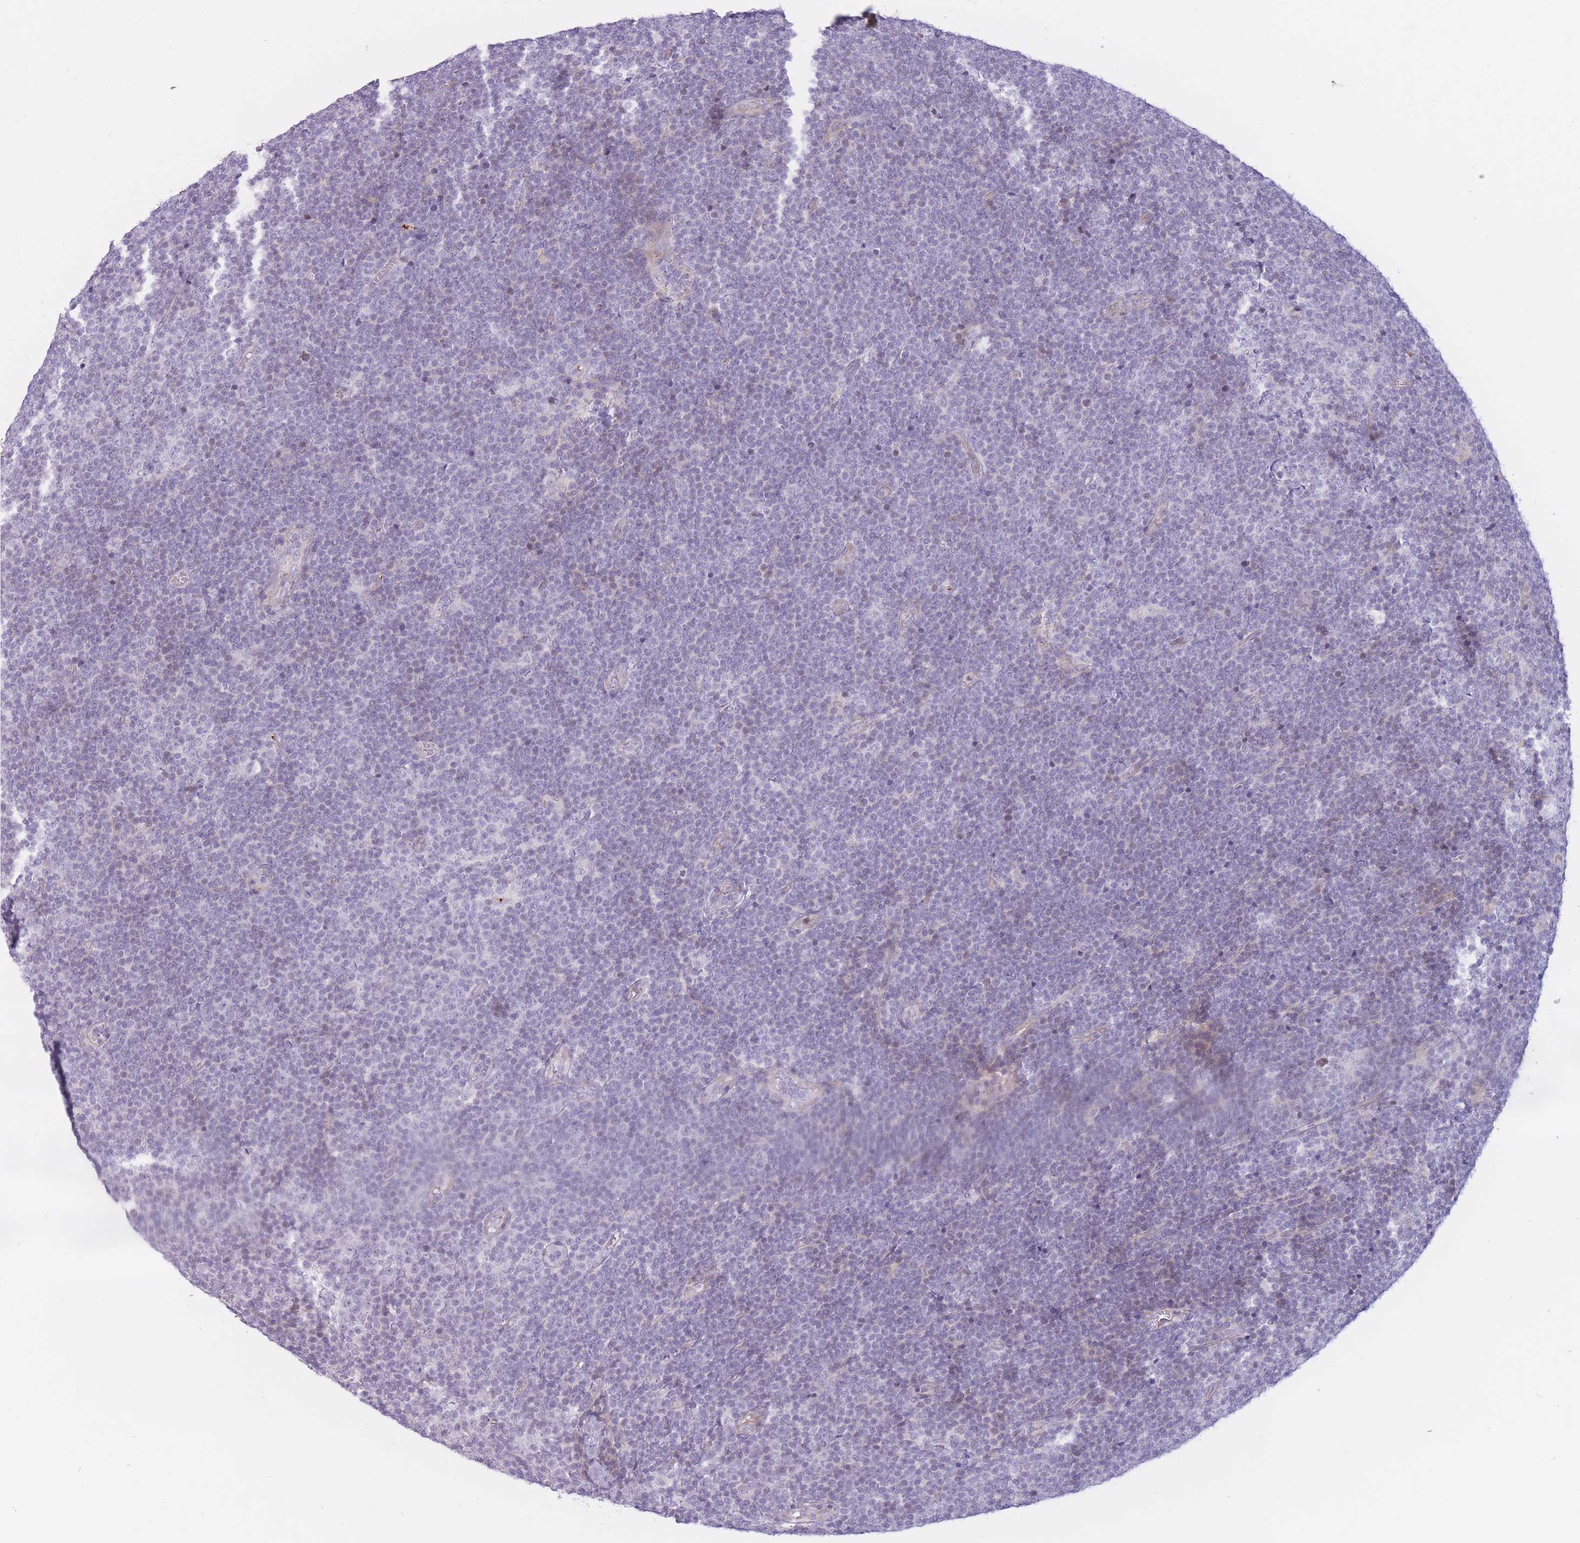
{"staining": {"intensity": "negative", "quantity": "none", "location": "none"}, "tissue": "lymphoma", "cell_type": "Tumor cells", "image_type": "cancer", "snomed": [{"axis": "morphology", "description": "Malignant lymphoma, non-Hodgkin's type, Low grade"}, {"axis": "topography", "description": "Lymph node"}], "caption": "The image demonstrates no significant staining in tumor cells of lymphoma.", "gene": "PTGDR", "patient": {"sex": "male", "age": 48}}